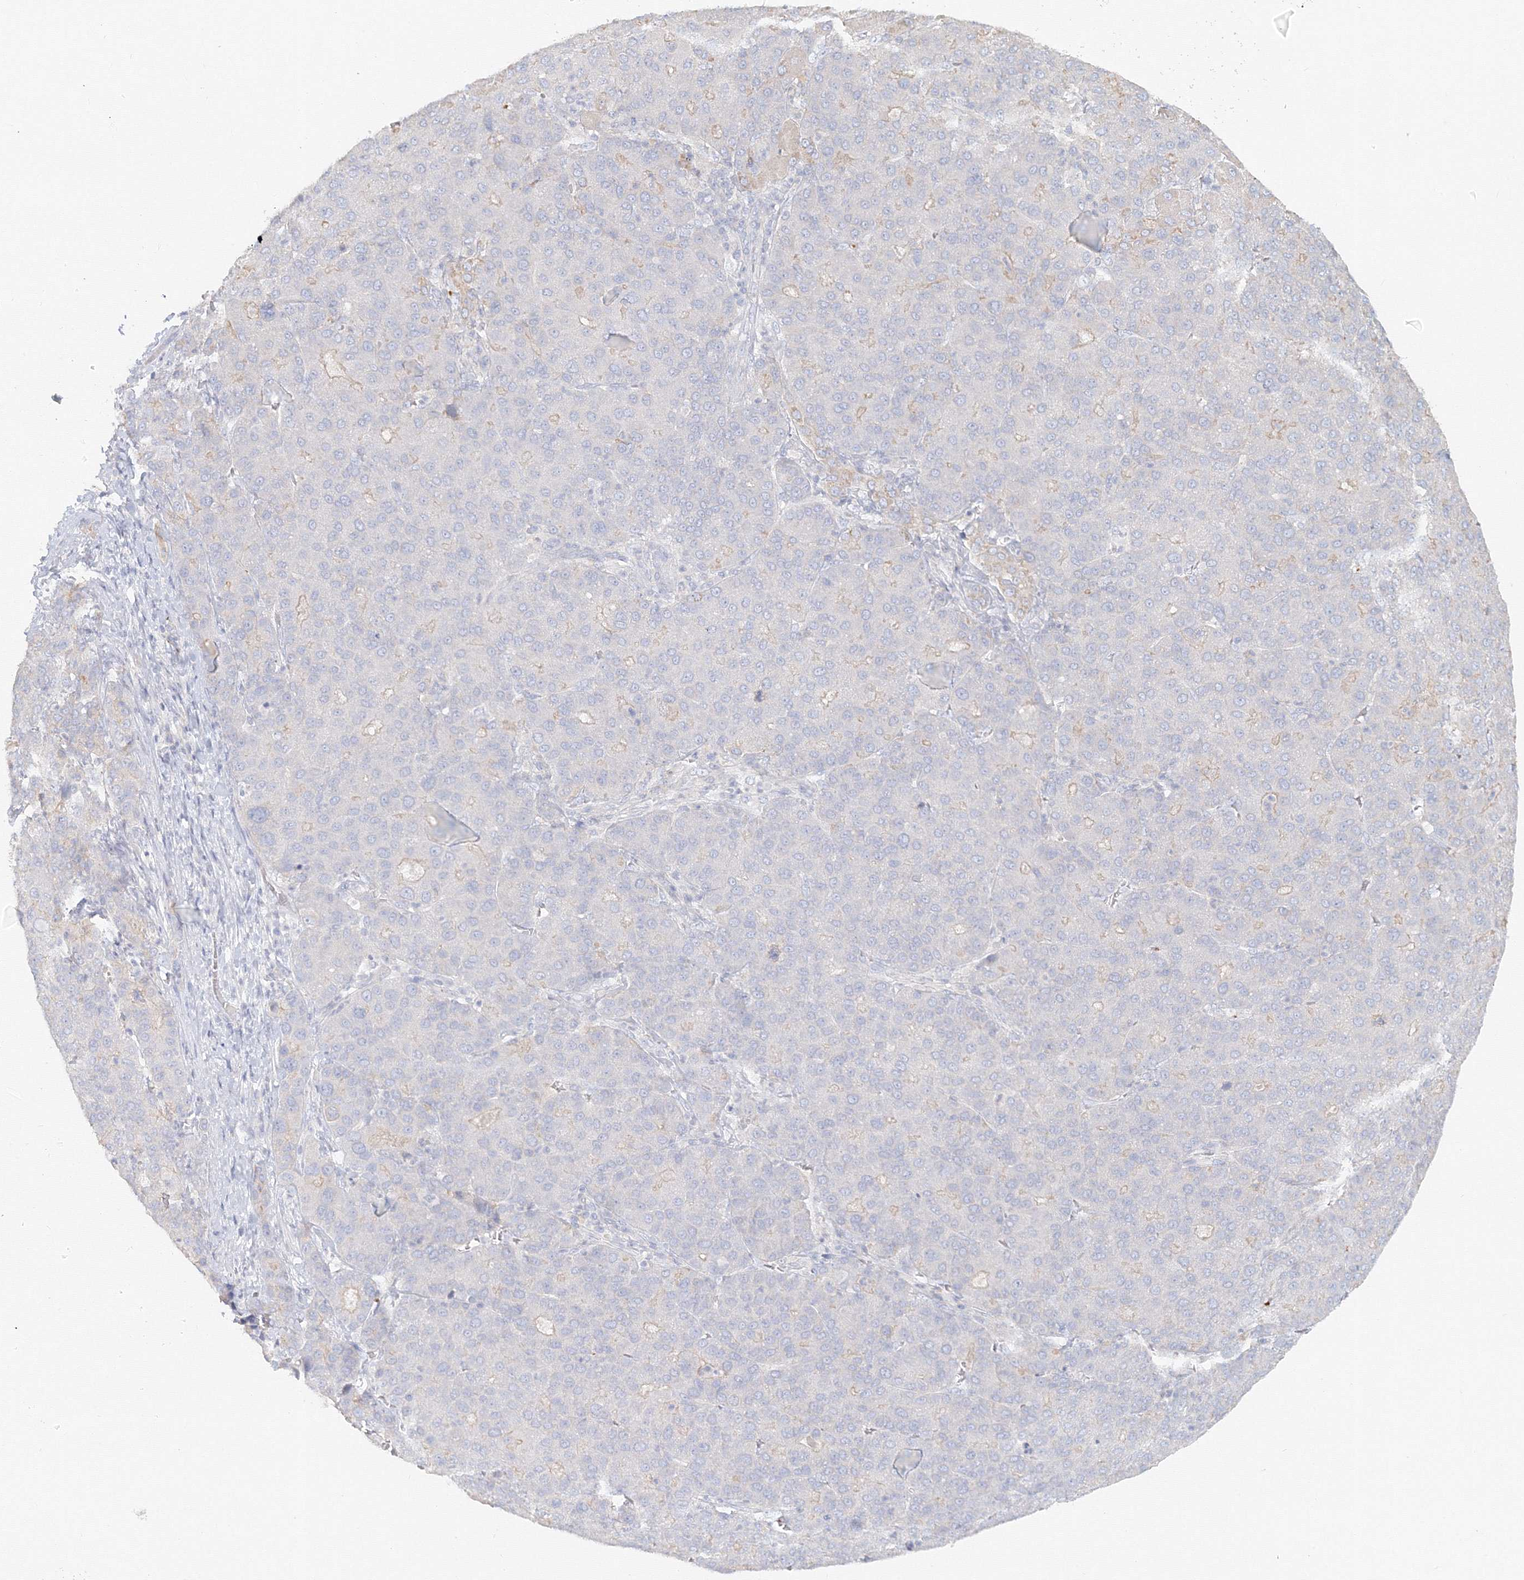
{"staining": {"intensity": "negative", "quantity": "none", "location": "none"}, "tissue": "liver cancer", "cell_type": "Tumor cells", "image_type": "cancer", "snomed": [{"axis": "morphology", "description": "Carcinoma, Hepatocellular, NOS"}, {"axis": "topography", "description": "Liver"}], "caption": "Protein analysis of liver cancer (hepatocellular carcinoma) shows no significant expression in tumor cells. Nuclei are stained in blue.", "gene": "MMRN1", "patient": {"sex": "male", "age": 65}}